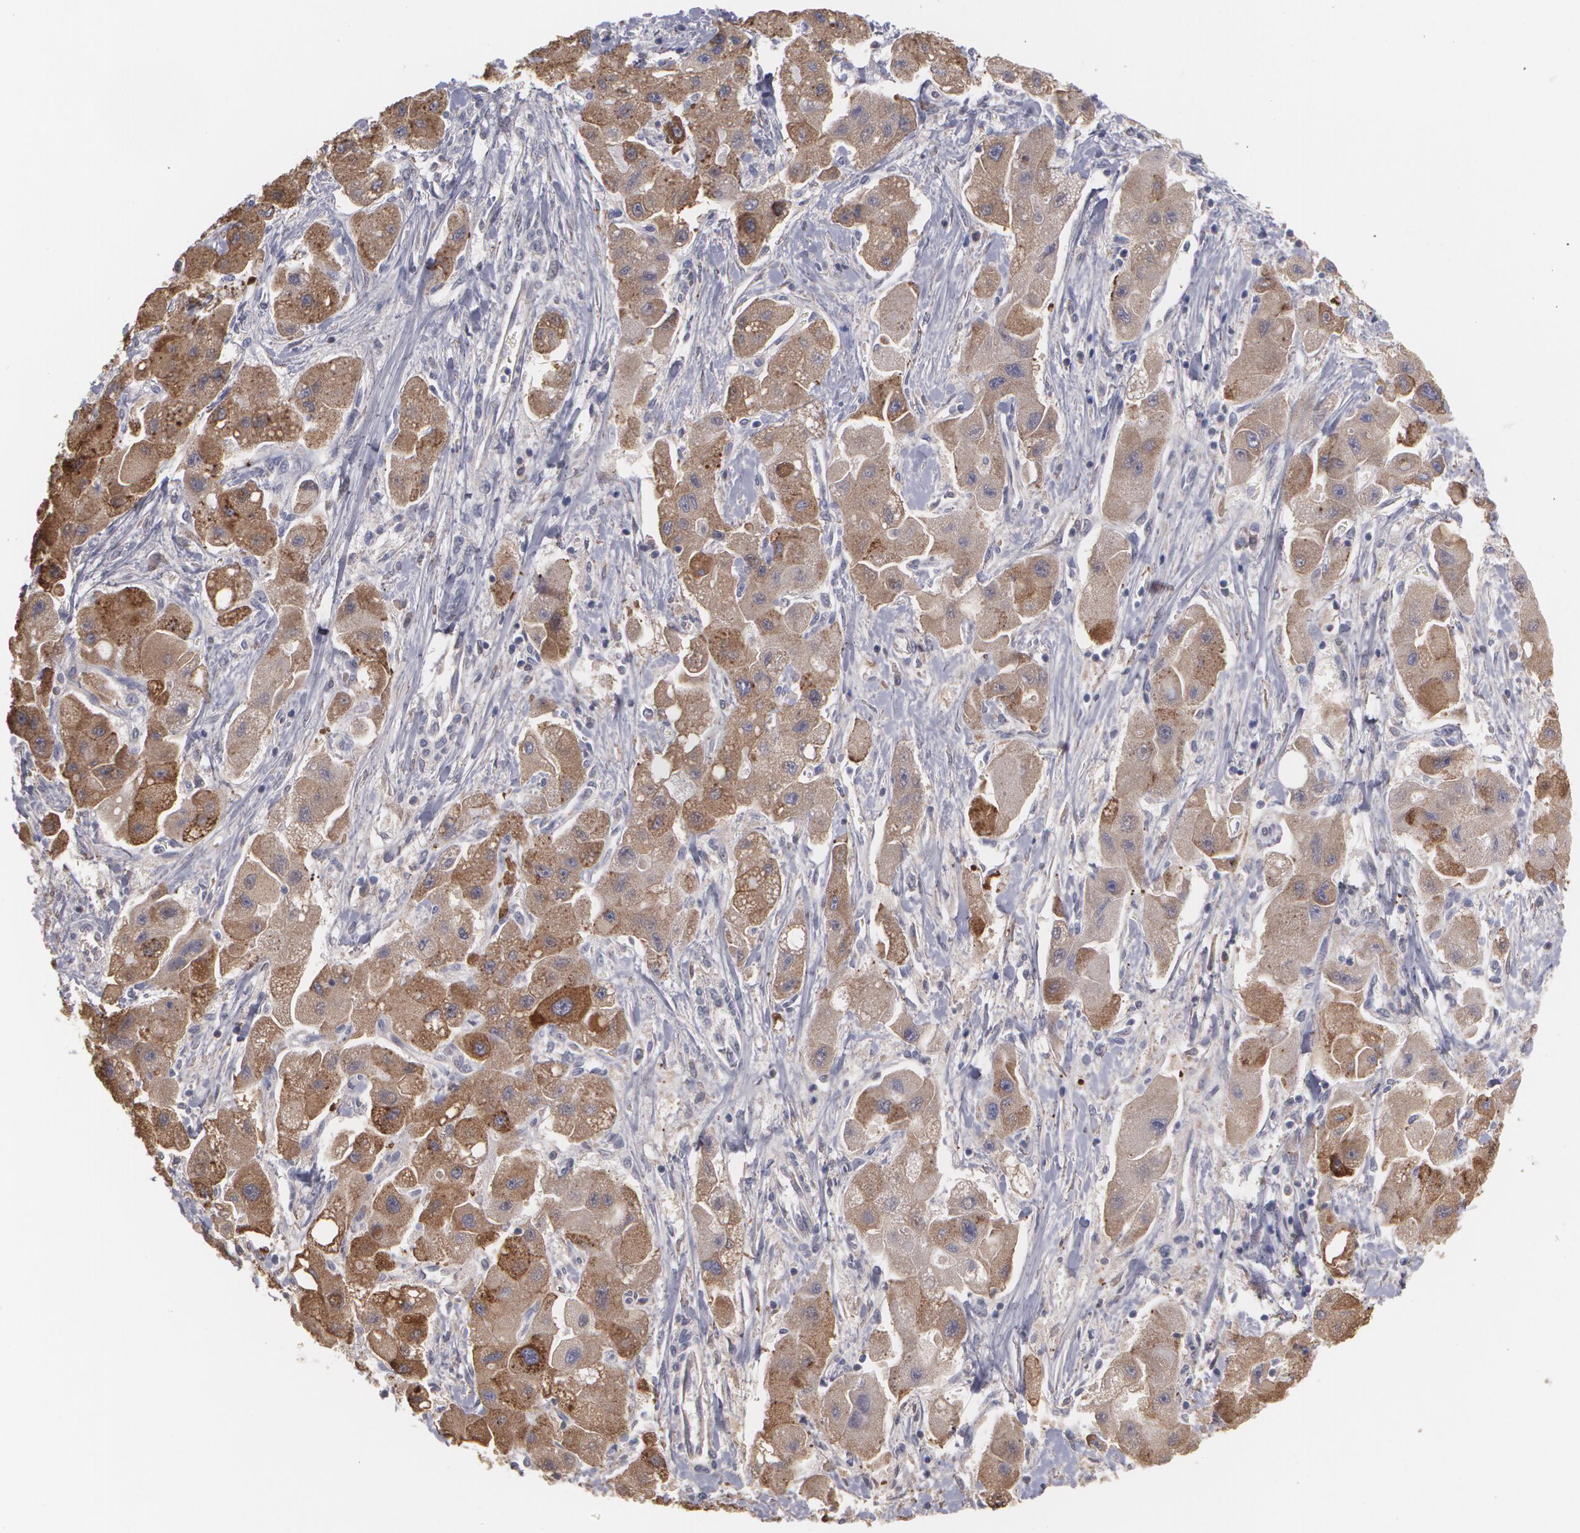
{"staining": {"intensity": "strong", "quantity": ">75%", "location": "cytoplasmic/membranous"}, "tissue": "liver cancer", "cell_type": "Tumor cells", "image_type": "cancer", "snomed": [{"axis": "morphology", "description": "Carcinoma, Hepatocellular, NOS"}, {"axis": "topography", "description": "Liver"}], "caption": "This is an image of immunohistochemistry (IHC) staining of liver hepatocellular carcinoma, which shows strong expression in the cytoplasmic/membranous of tumor cells.", "gene": "MTHFD1", "patient": {"sex": "male", "age": 24}}